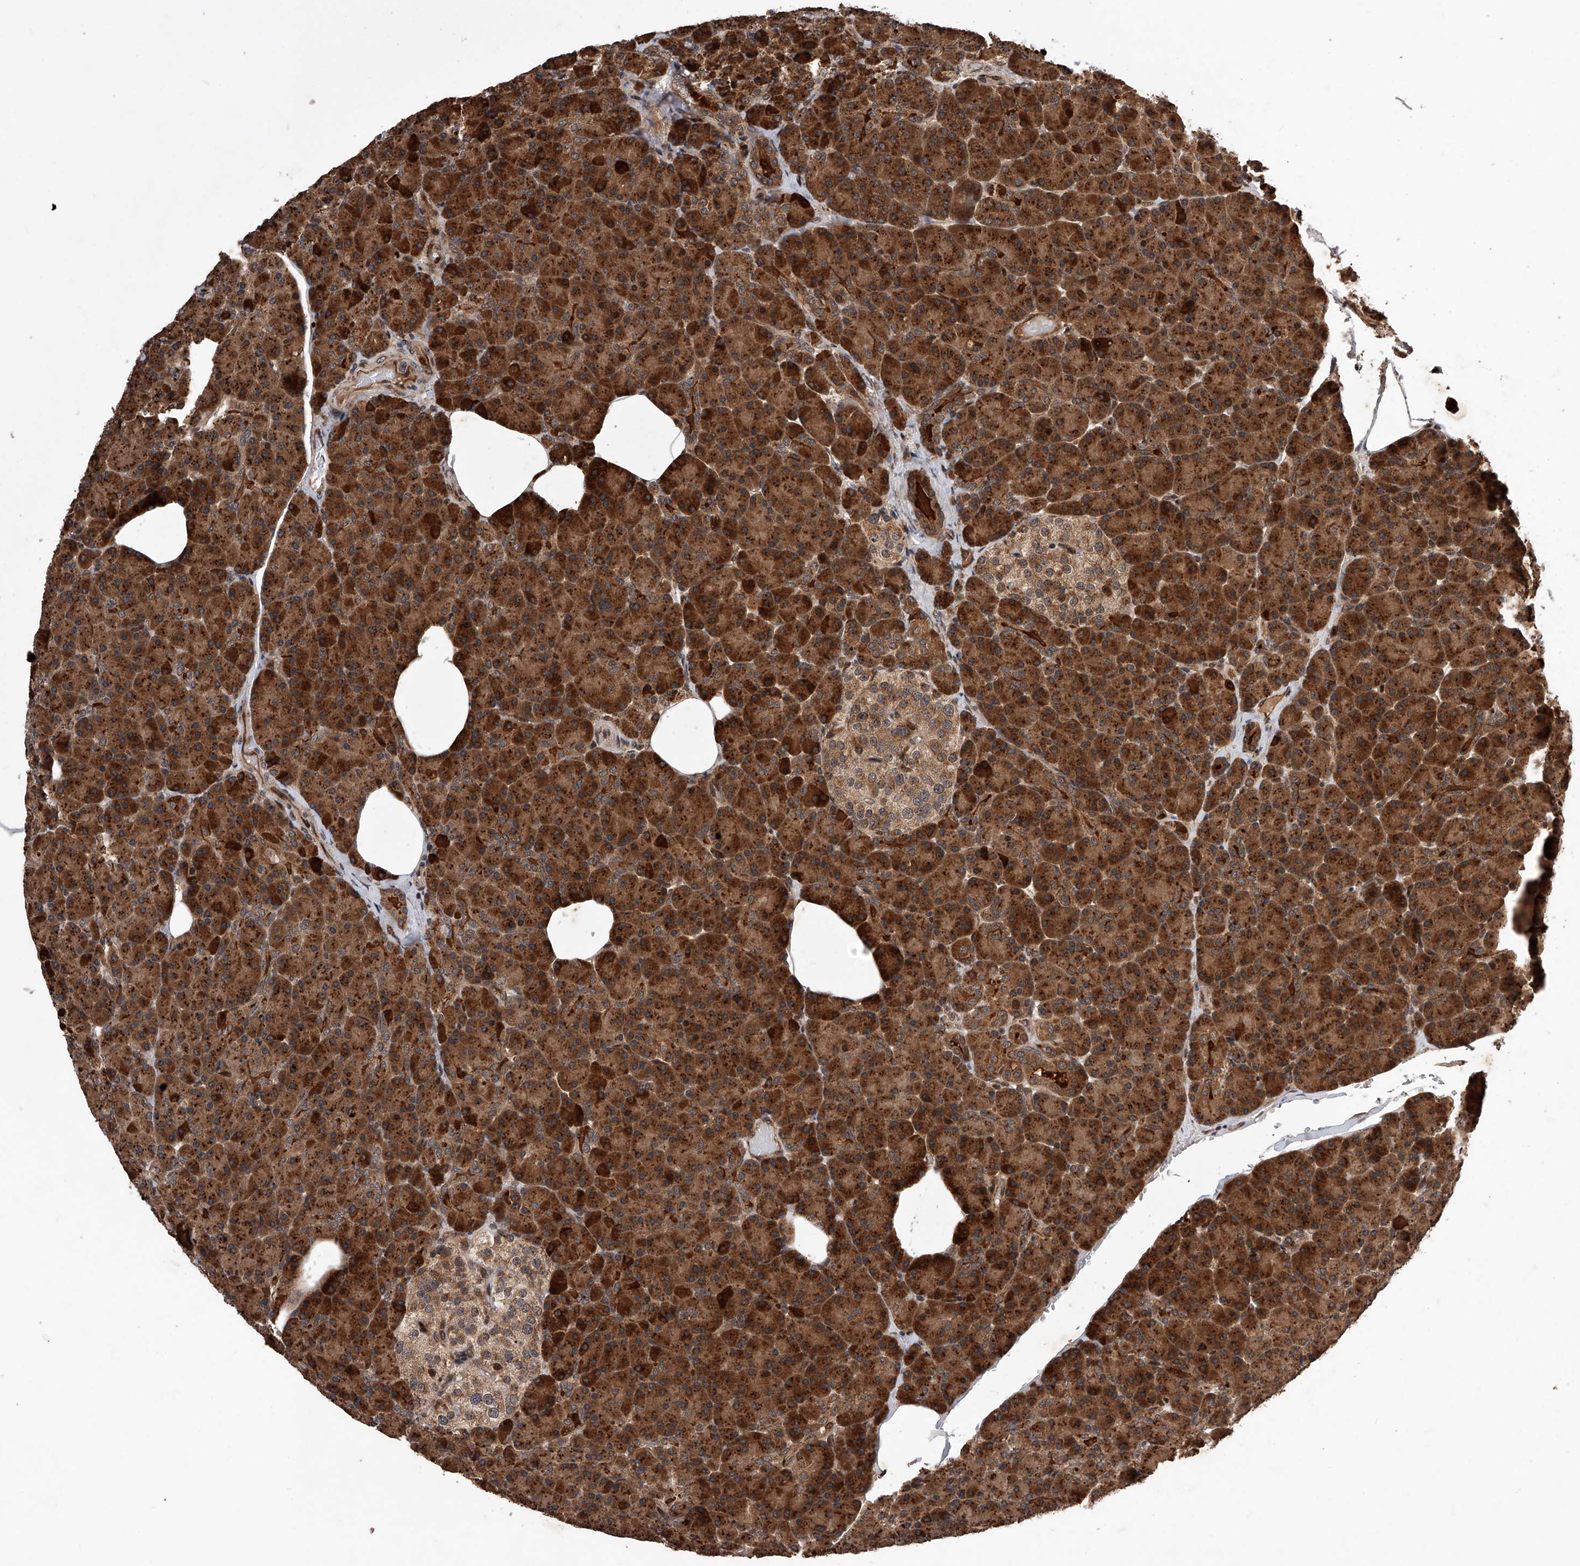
{"staining": {"intensity": "strong", "quantity": ">75%", "location": "cytoplasmic/membranous"}, "tissue": "pancreas", "cell_type": "Exocrine glandular cells", "image_type": "normal", "snomed": [{"axis": "morphology", "description": "Normal tissue, NOS"}, {"axis": "topography", "description": "Pancreas"}], "caption": "A brown stain shows strong cytoplasmic/membranous positivity of a protein in exocrine glandular cells of normal pancreas. (IHC, brightfield microscopy, high magnification).", "gene": "MAP3K11", "patient": {"sex": "female", "age": 43}}